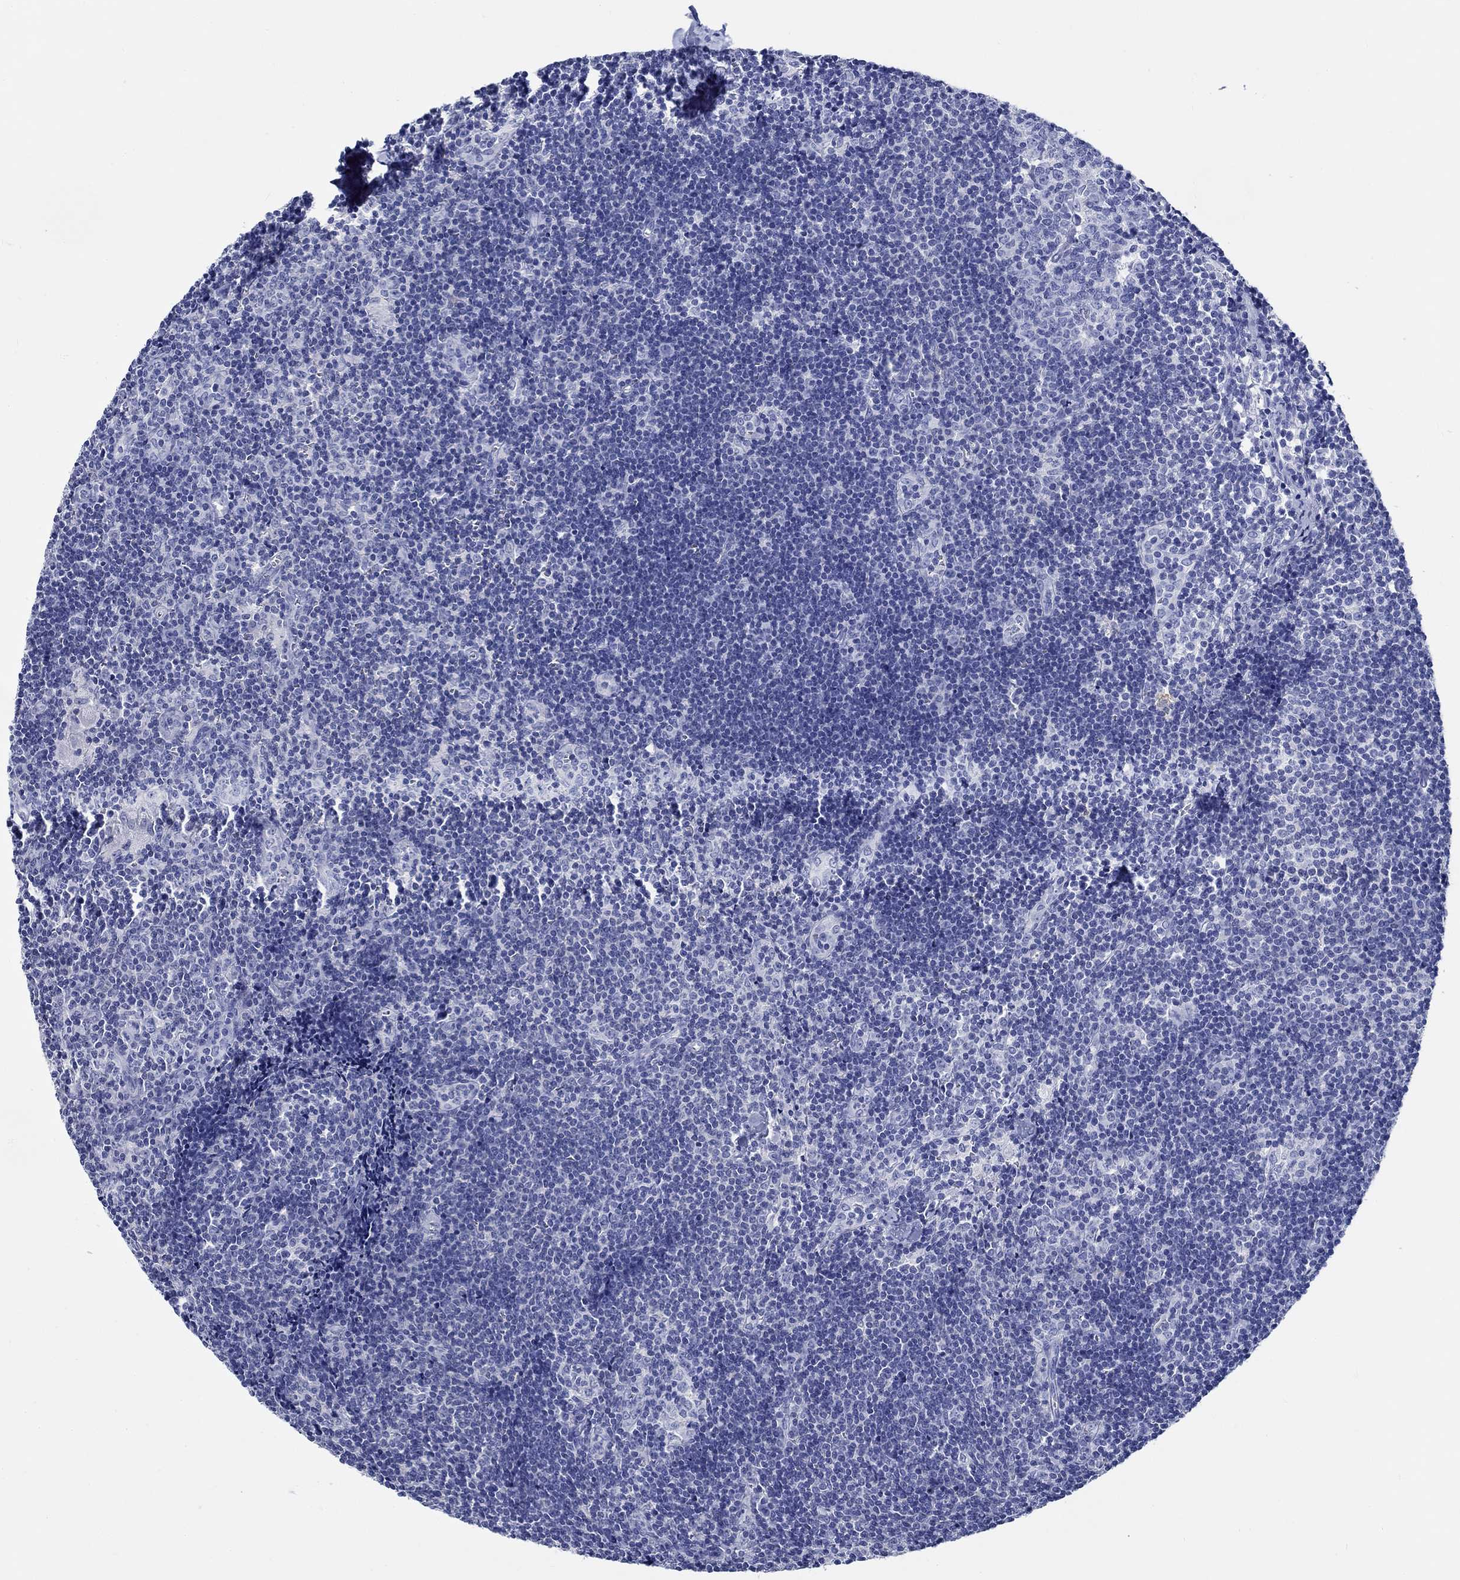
{"staining": {"intensity": "negative", "quantity": "none", "location": "none"}, "tissue": "lymph node", "cell_type": "Germinal center cells", "image_type": "normal", "snomed": [{"axis": "morphology", "description": "Normal tissue, NOS"}, {"axis": "topography", "description": "Lymph node"}], "caption": "Lymph node was stained to show a protein in brown. There is no significant expression in germinal center cells. The staining is performed using DAB brown chromogen with nuclei counter-stained in using hematoxylin.", "gene": "FBXO2", "patient": {"sex": "female", "age": 52}}